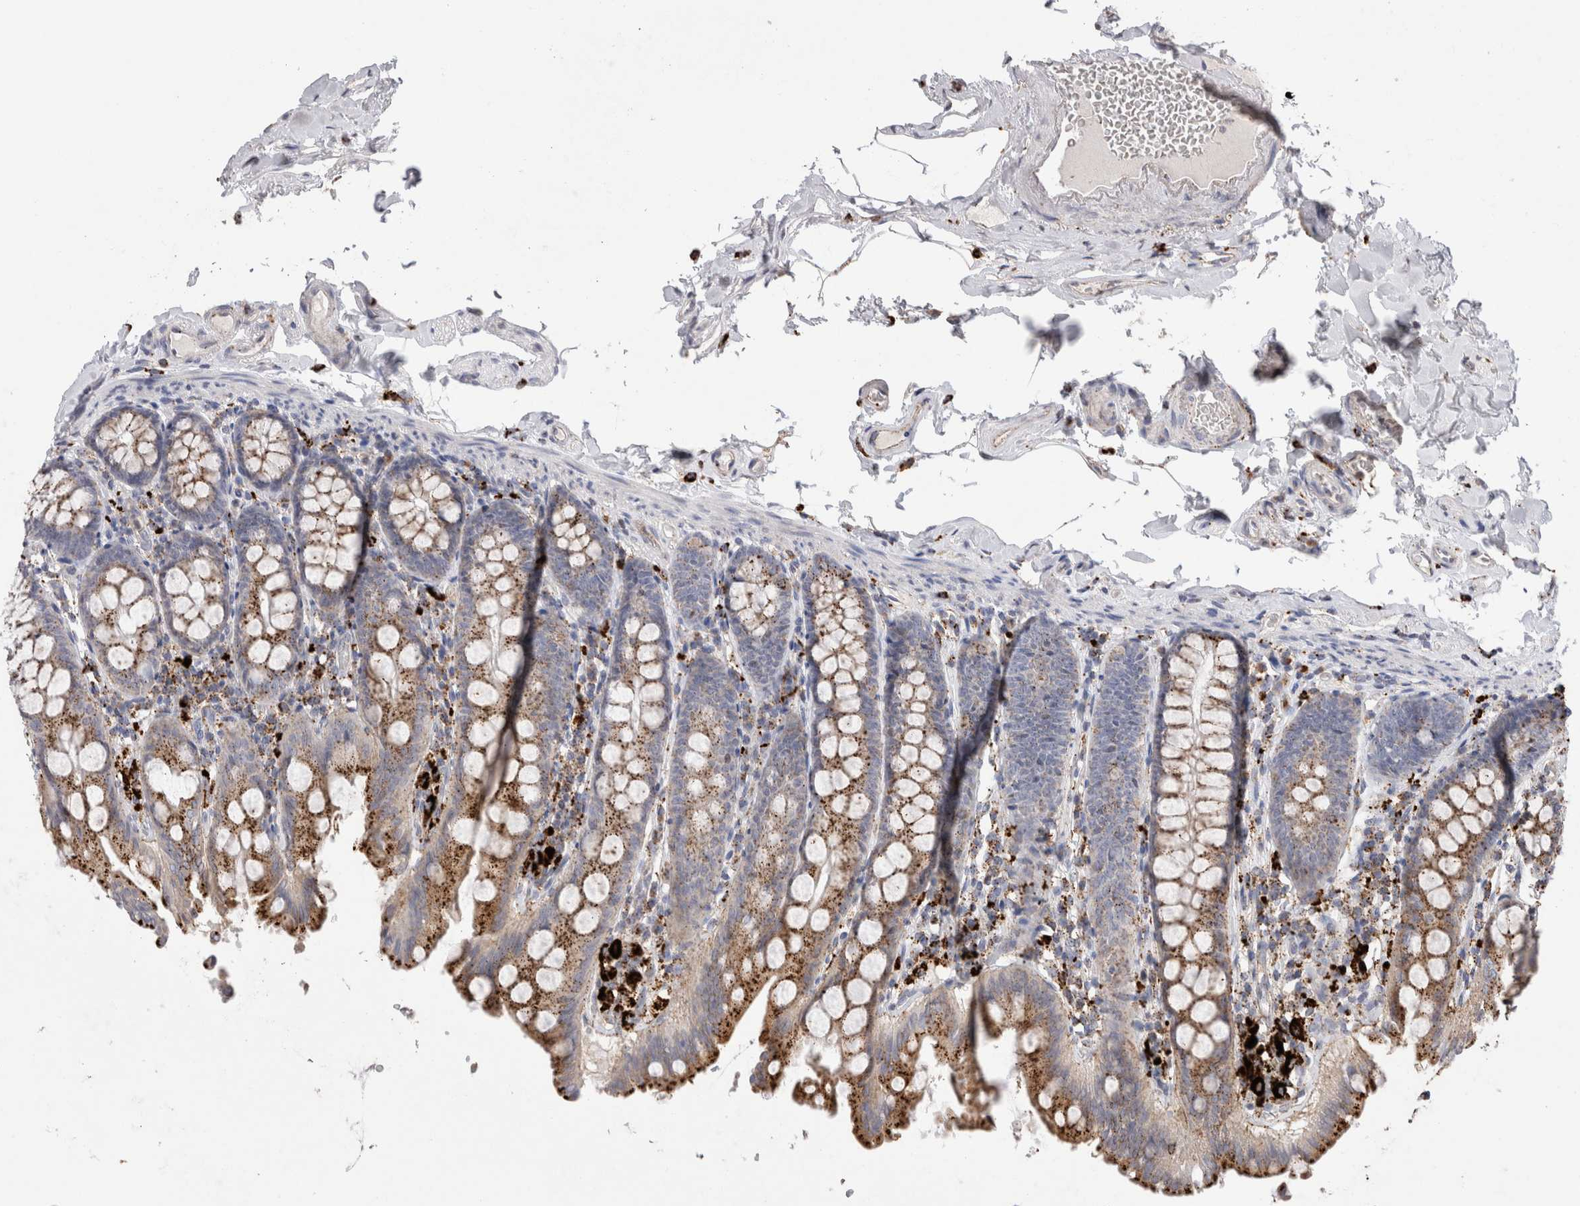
{"staining": {"intensity": "negative", "quantity": "none", "location": "none"}, "tissue": "colon", "cell_type": "Endothelial cells", "image_type": "normal", "snomed": [{"axis": "morphology", "description": "Normal tissue, NOS"}, {"axis": "topography", "description": "Colon"}, {"axis": "topography", "description": "Peripheral nerve tissue"}], "caption": "A high-resolution image shows immunohistochemistry staining of benign colon, which shows no significant positivity in endothelial cells.", "gene": "CTSA", "patient": {"sex": "female", "age": 61}}